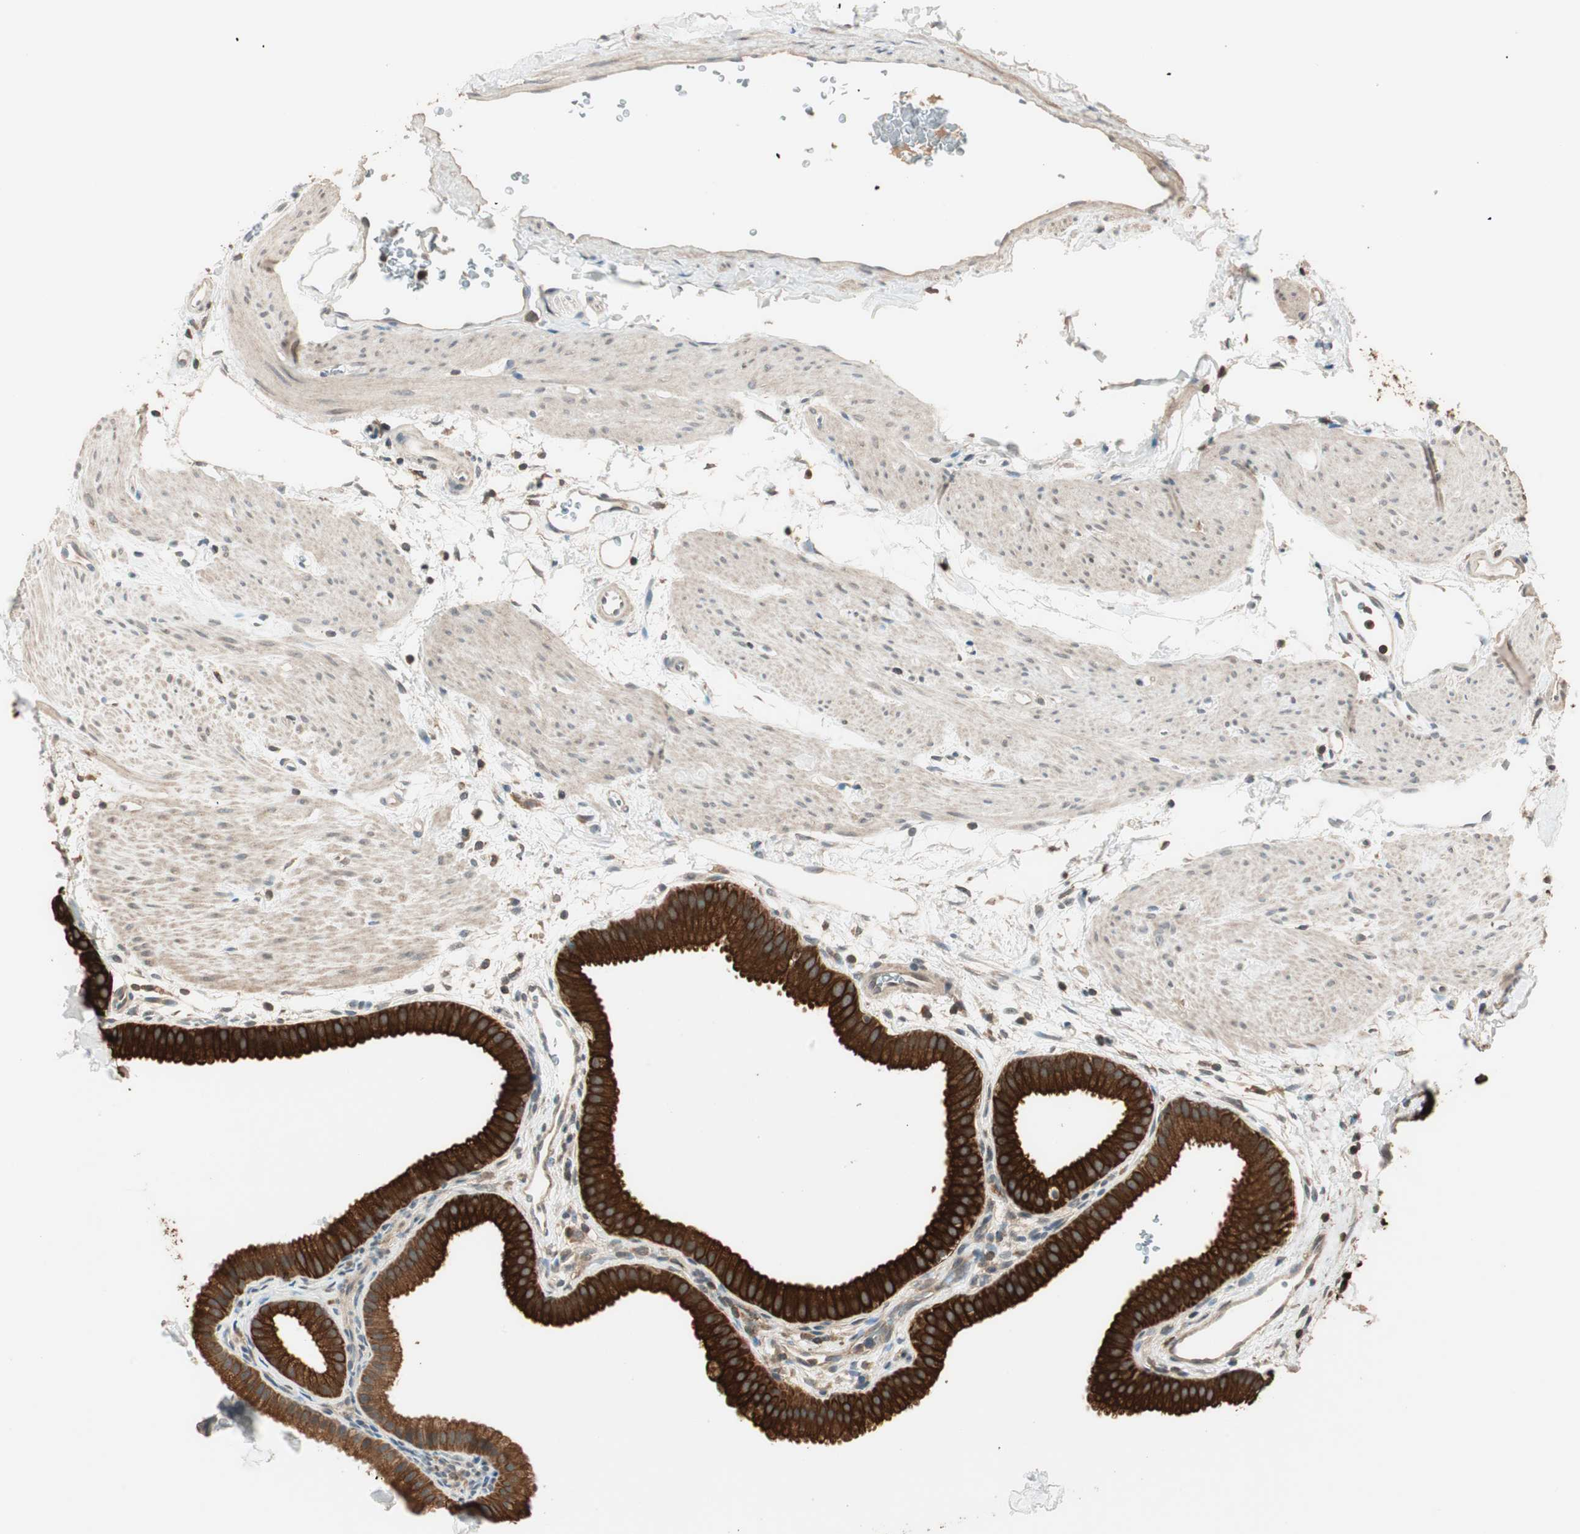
{"staining": {"intensity": "strong", "quantity": ">75%", "location": "cytoplasmic/membranous"}, "tissue": "gallbladder", "cell_type": "Glandular cells", "image_type": "normal", "snomed": [{"axis": "morphology", "description": "Normal tissue, NOS"}, {"axis": "topography", "description": "Gallbladder"}], "caption": "Immunohistochemical staining of benign gallbladder demonstrates >75% levels of strong cytoplasmic/membranous protein expression in about >75% of glandular cells.", "gene": "TRIM21", "patient": {"sex": "female", "age": 64}}